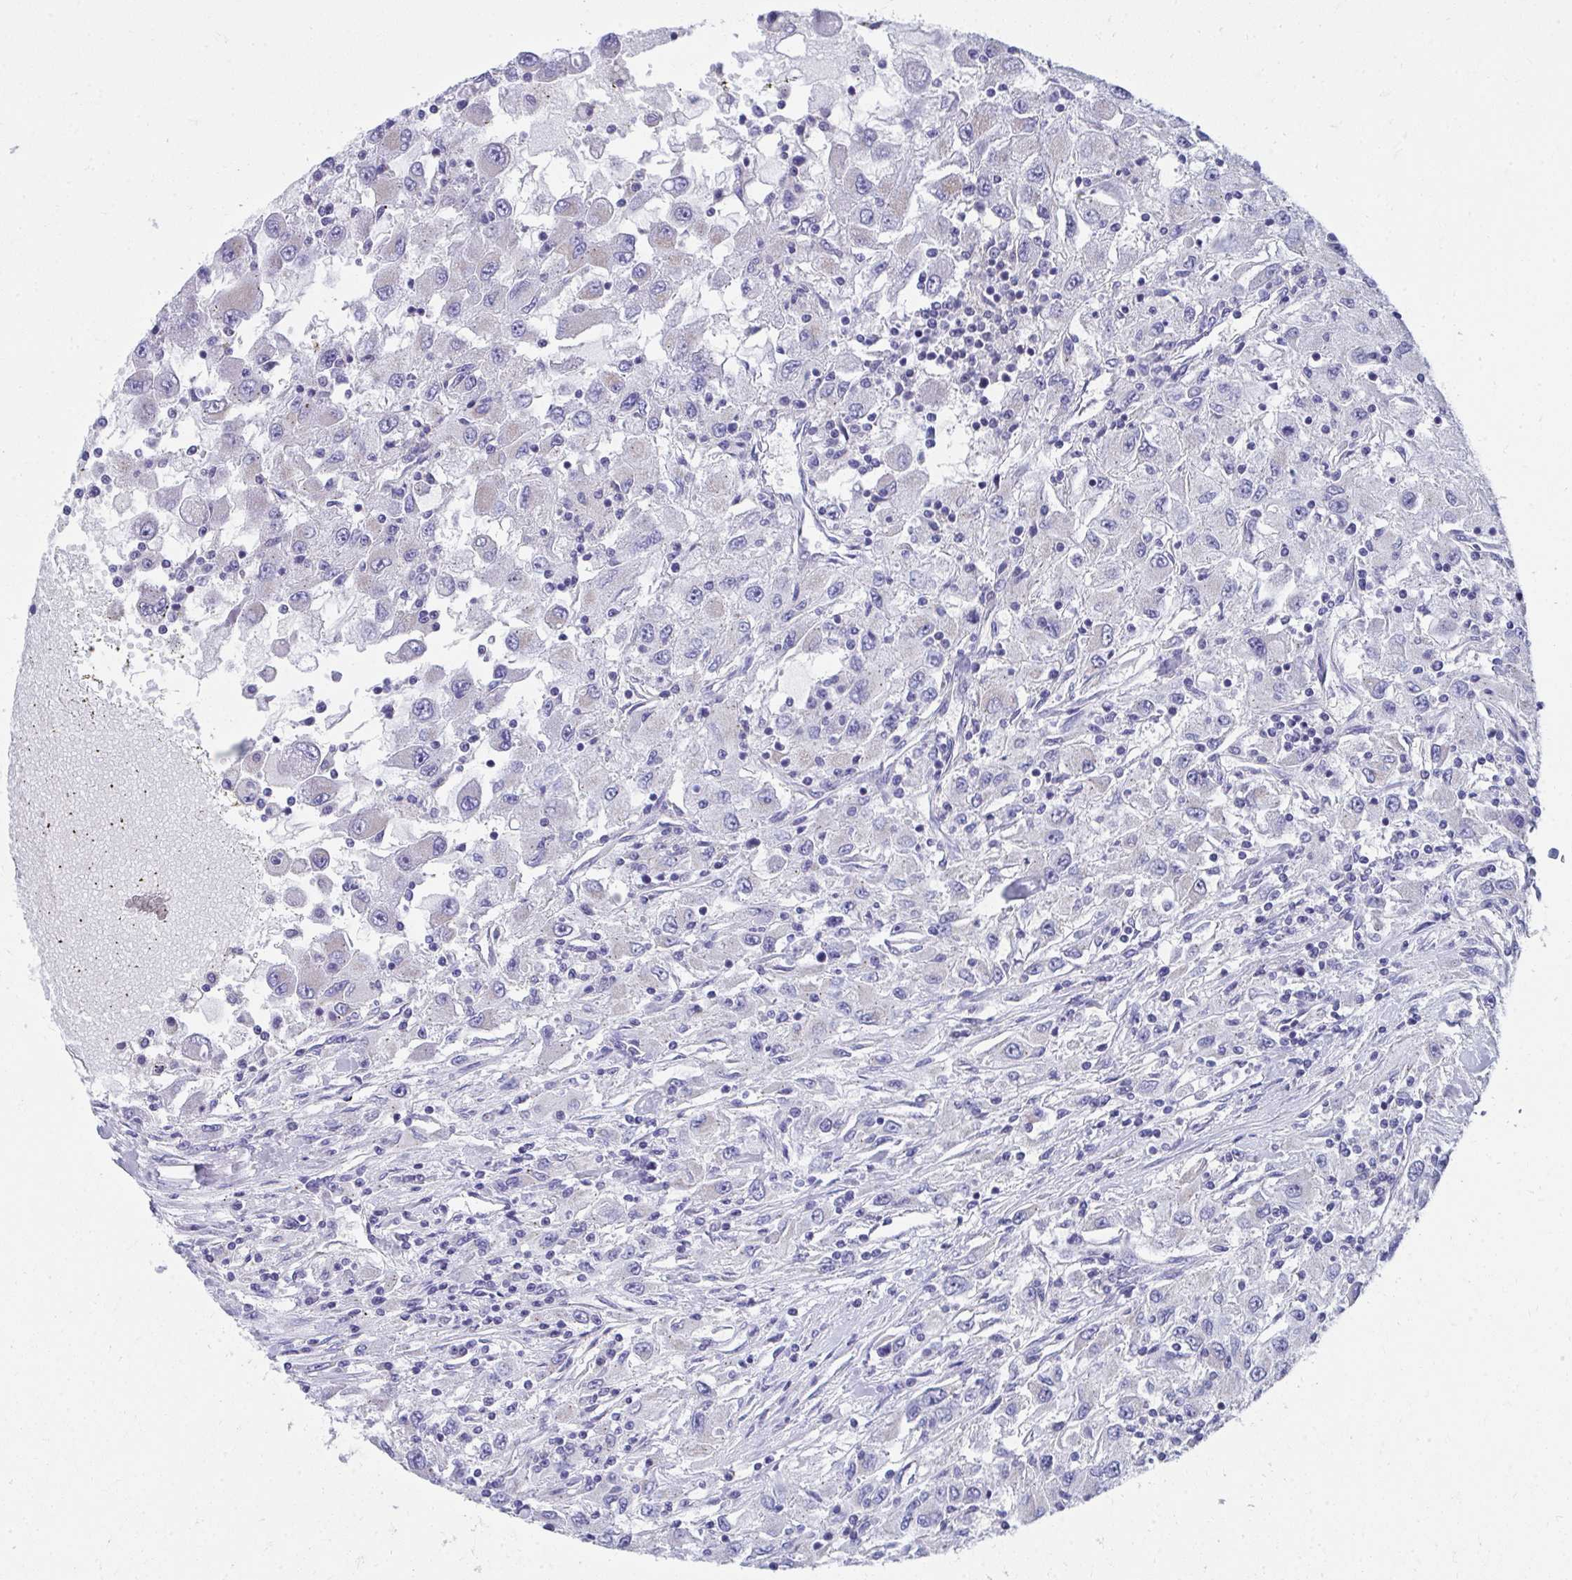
{"staining": {"intensity": "negative", "quantity": "none", "location": "none"}, "tissue": "renal cancer", "cell_type": "Tumor cells", "image_type": "cancer", "snomed": [{"axis": "morphology", "description": "Adenocarcinoma, NOS"}, {"axis": "topography", "description": "Kidney"}], "caption": "Protein analysis of renal cancer (adenocarcinoma) displays no significant positivity in tumor cells.", "gene": "TMPRSS2", "patient": {"sex": "female", "age": 67}}